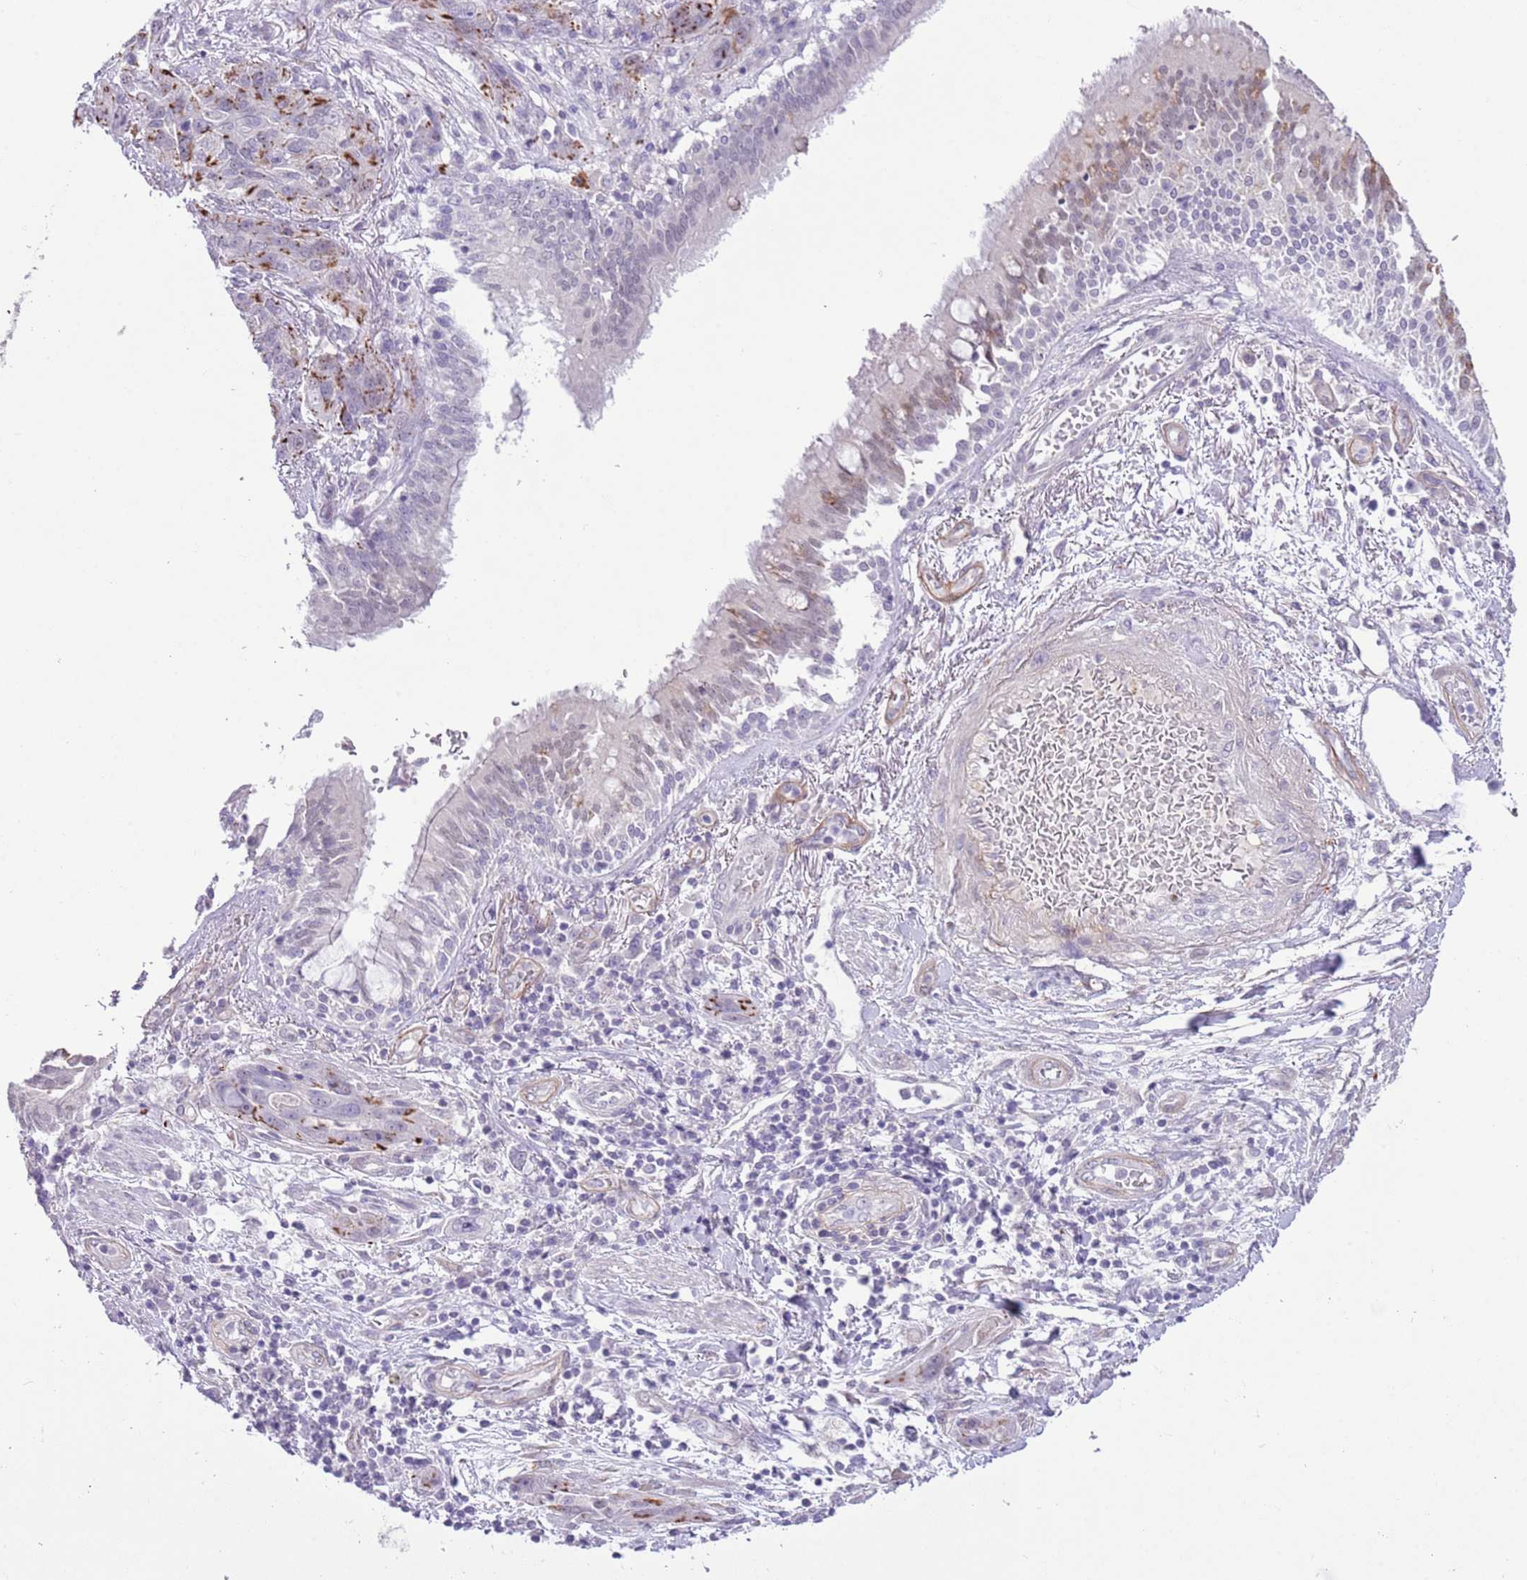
{"staining": {"intensity": "negative", "quantity": "none", "location": "none"}, "tissue": "lung cancer", "cell_type": "Tumor cells", "image_type": "cancer", "snomed": [{"axis": "morphology", "description": "Squamous cell carcinoma, NOS"}, {"axis": "topography", "description": "Lung"}], "caption": "Micrograph shows no significant protein positivity in tumor cells of lung cancer (squamous cell carcinoma).", "gene": "MIDN", "patient": {"sex": "female", "age": 70}}